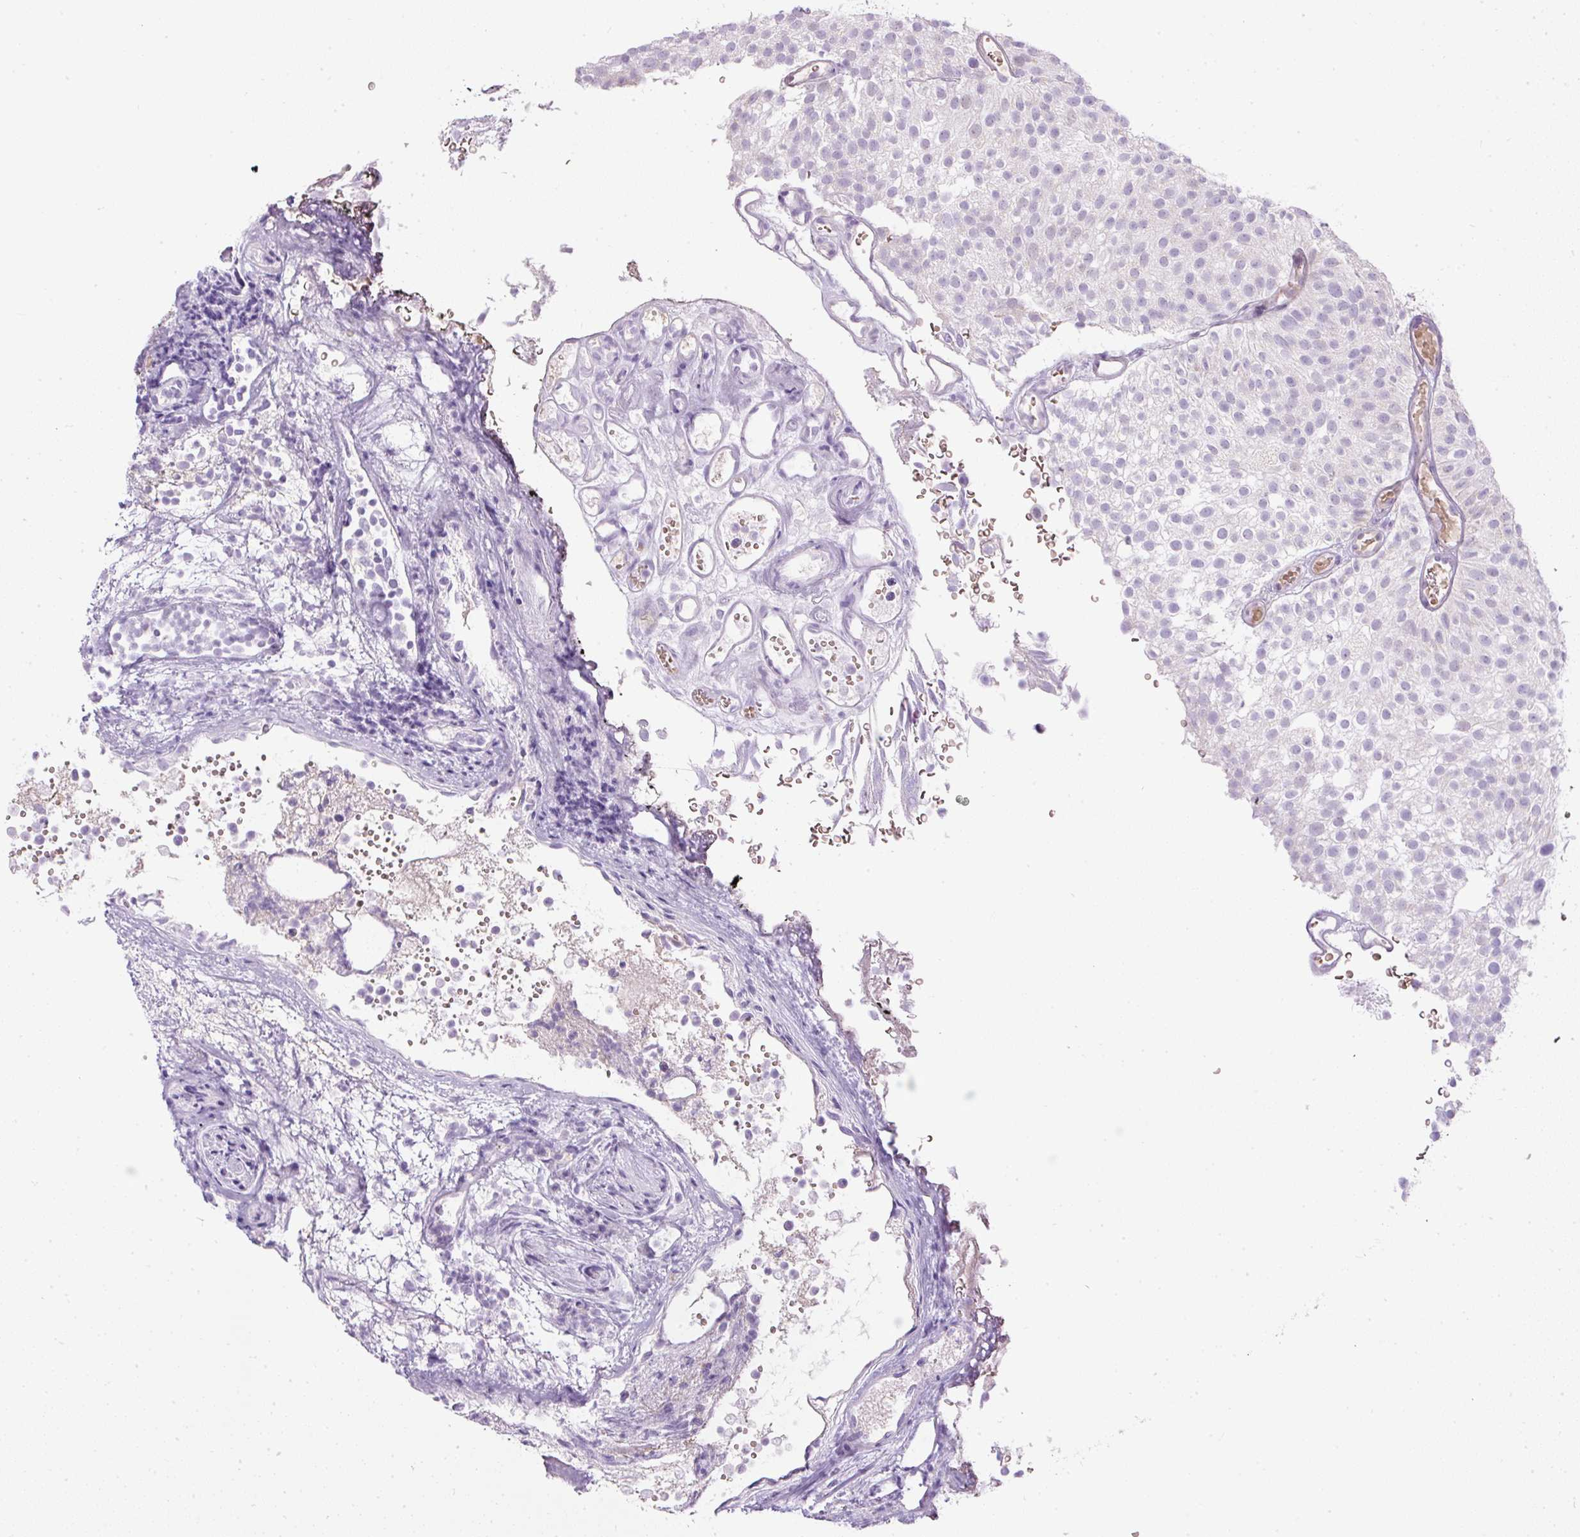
{"staining": {"intensity": "negative", "quantity": "none", "location": "none"}, "tissue": "urothelial cancer", "cell_type": "Tumor cells", "image_type": "cancer", "snomed": [{"axis": "morphology", "description": "Urothelial carcinoma, Low grade"}, {"axis": "topography", "description": "Urinary bladder"}], "caption": "Human low-grade urothelial carcinoma stained for a protein using immunohistochemistry (IHC) reveals no expression in tumor cells.", "gene": "FGFBP3", "patient": {"sex": "male", "age": 78}}